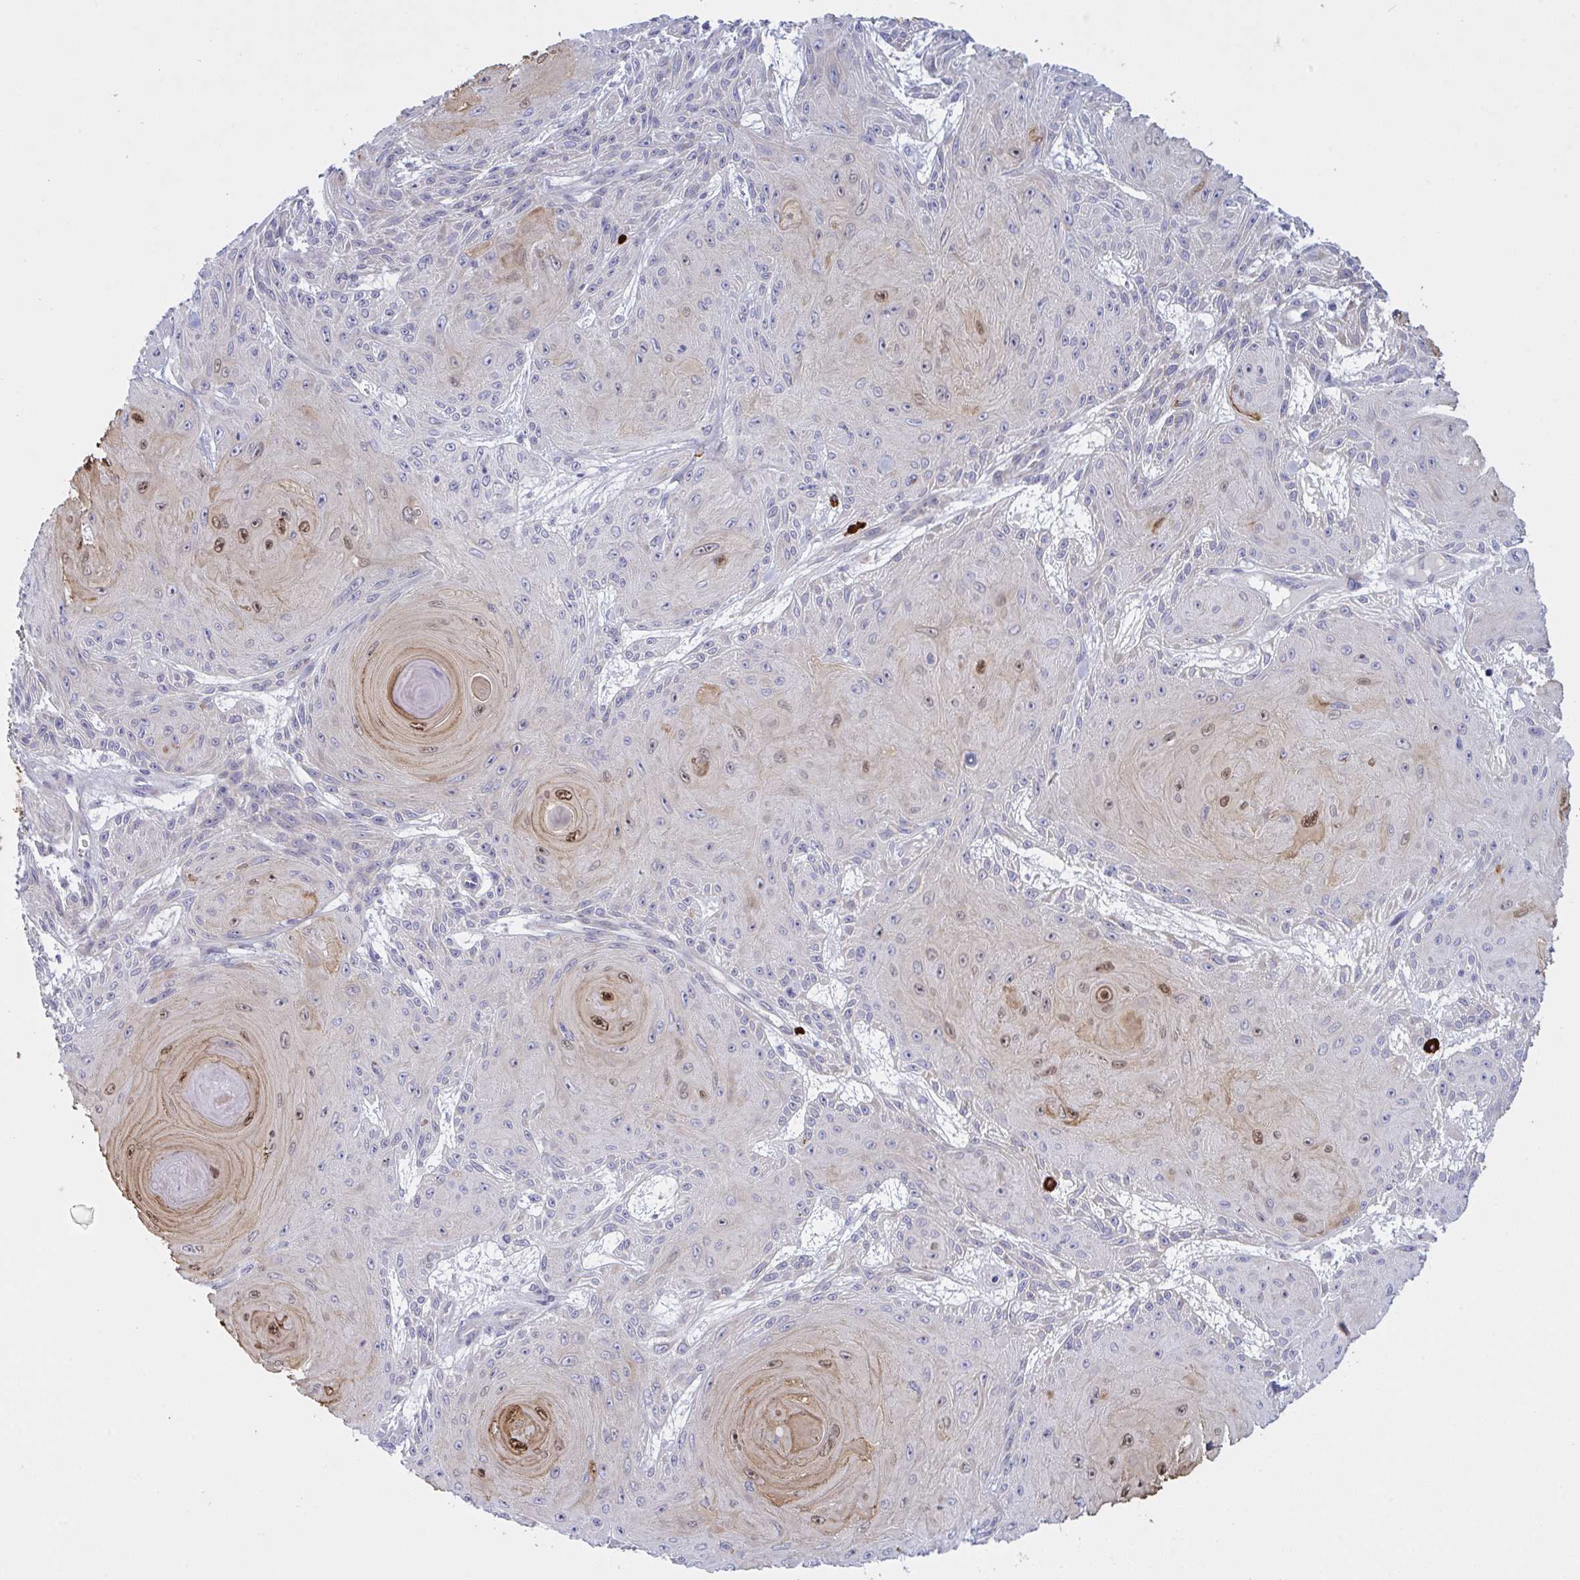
{"staining": {"intensity": "moderate", "quantity": "<25%", "location": "nuclear"}, "tissue": "skin cancer", "cell_type": "Tumor cells", "image_type": "cancer", "snomed": [{"axis": "morphology", "description": "Squamous cell carcinoma, NOS"}, {"axis": "topography", "description": "Skin"}], "caption": "Immunohistochemistry (IHC) of human squamous cell carcinoma (skin) demonstrates low levels of moderate nuclear staining in approximately <25% of tumor cells.", "gene": "ZNF684", "patient": {"sex": "male", "age": 88}}